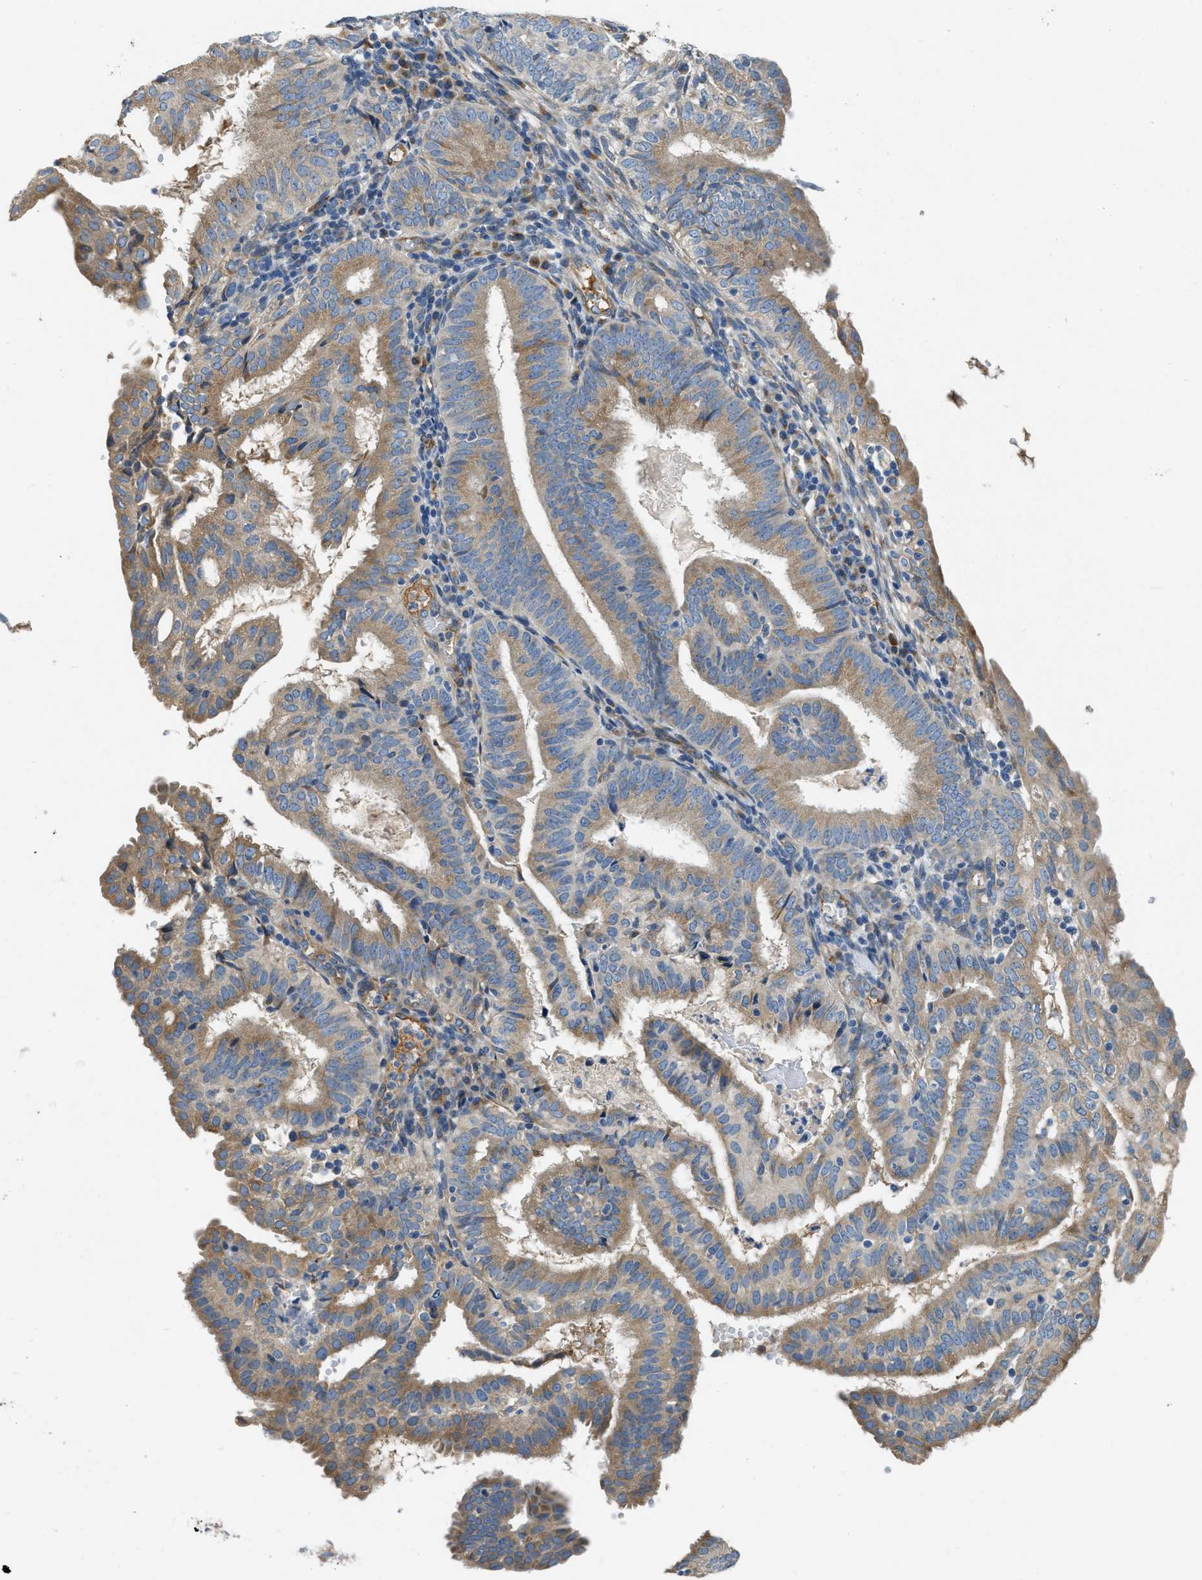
{"staining": {"intensity": "moderate", "quantity": ">75%", "location": "cytoplasmic/membranous"}, "tissue": "endometrial cancer", "cell_type": "Tumor cells", "image_type": "cancer", "snomed": [{"axis": "morphology", "description": "Adenocarcinoma, NOS"}, {"axis": "topography", "description": "Endometrium"}], "caption": "Endometrial cancer stained with immunohistochemistry (IHC) exhibits moderate cytoplasmic/membranous positivity in approximately >75% of tumor cells.", "gene": "GGCX", "patient": {"sex": "female", "age": 58}}